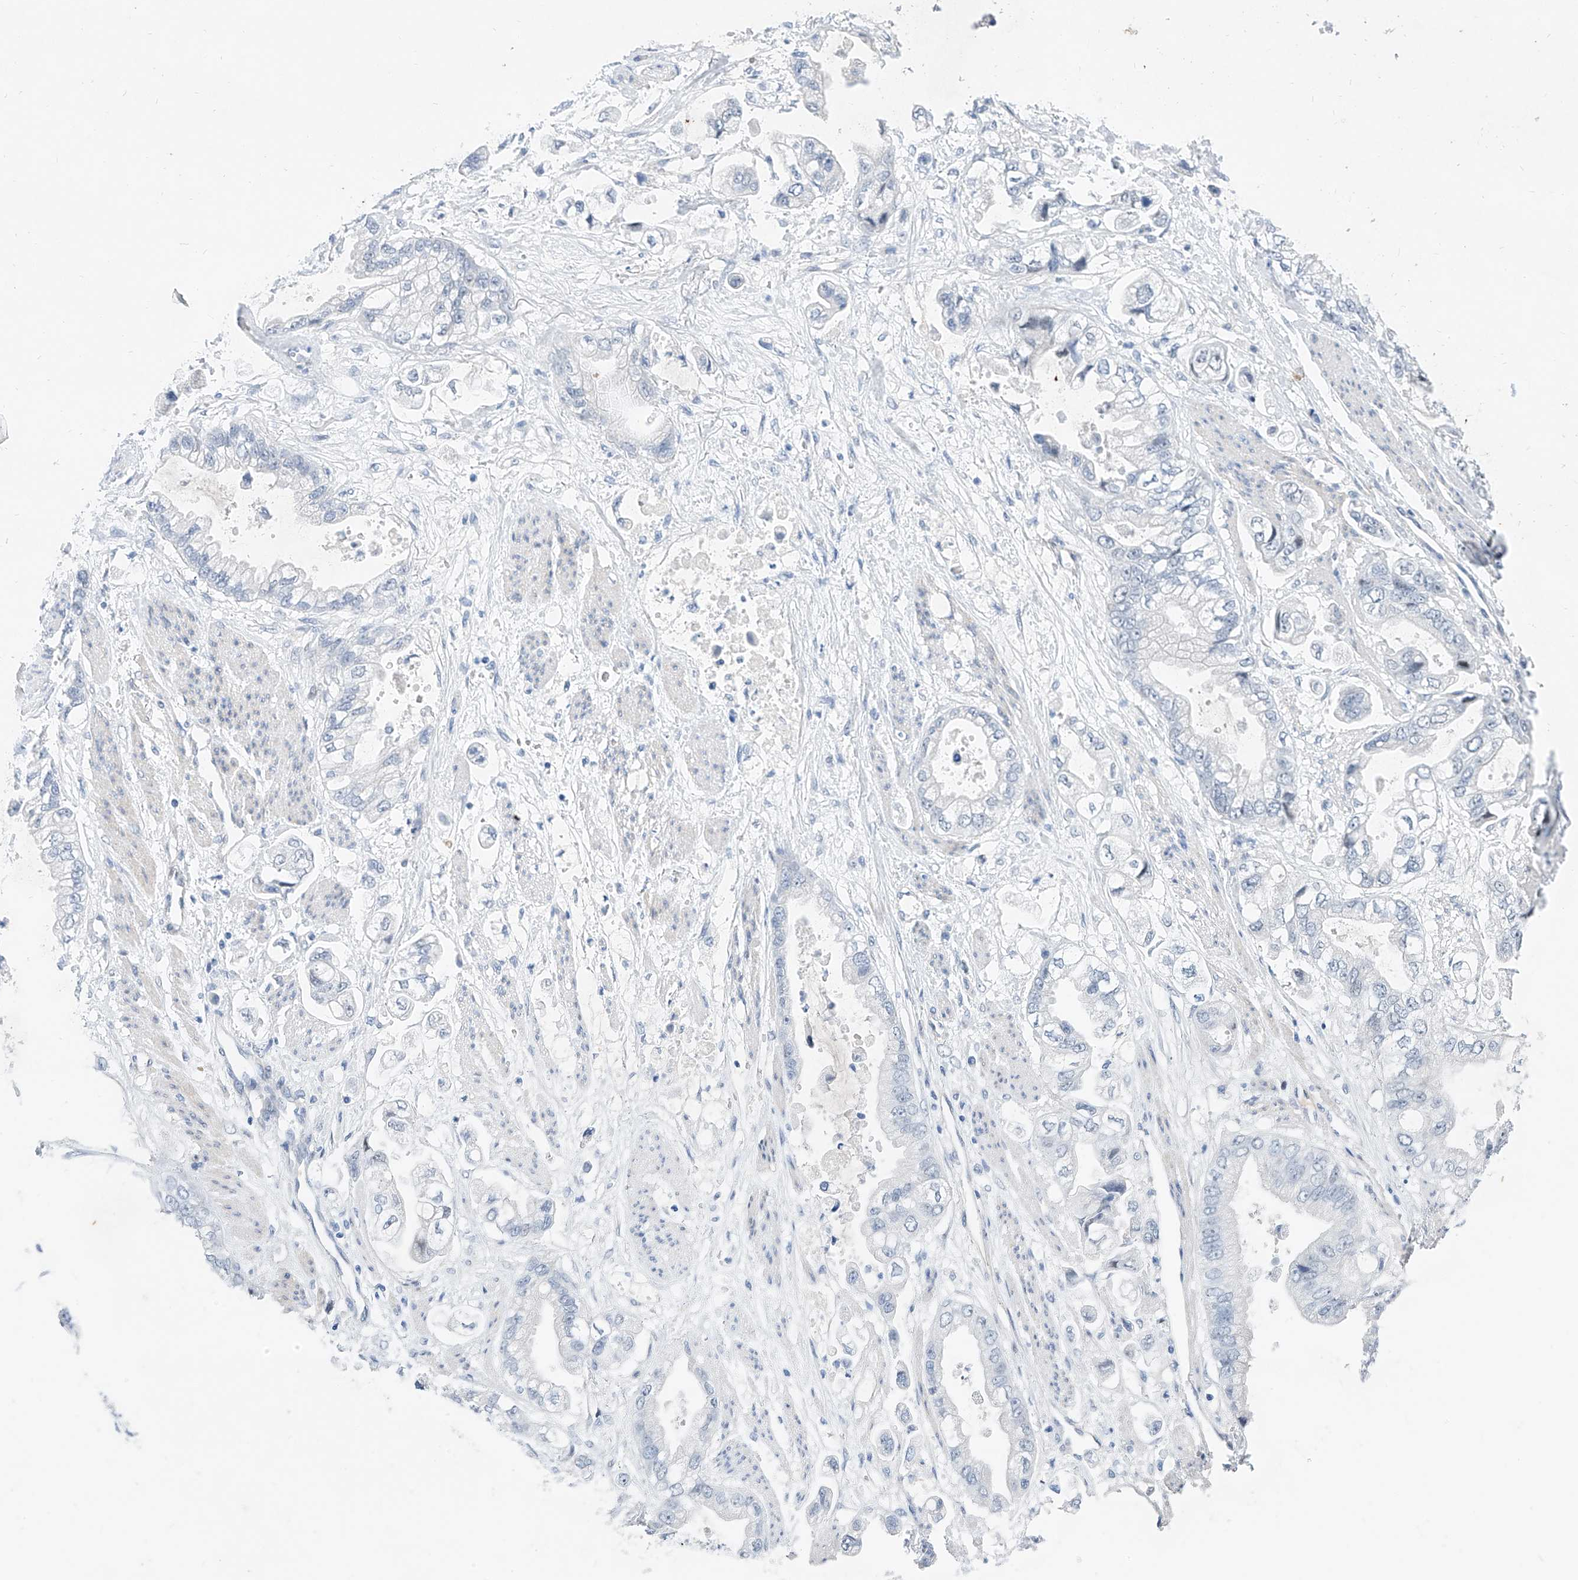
{"staining": {"intensity": "negative", "quantity": "none", "location": "none"}, "tissue": "stomach cancer", "cell_type": "Tumor cells", "image_type": "cancer", "snomed": [{"axis": "morphology", "description": "Adenocarcinoma, NOS"}, {"axis": "topography", "description": "Stomach"}], "caption": "Tumor cells are negative for protein expression in human adenocarcinoma (stomach). (Brightfield microscopy of DAB IHC at high magnification).", "gene": "BPTF", "patient": {"sex": "male", "age": 62}}